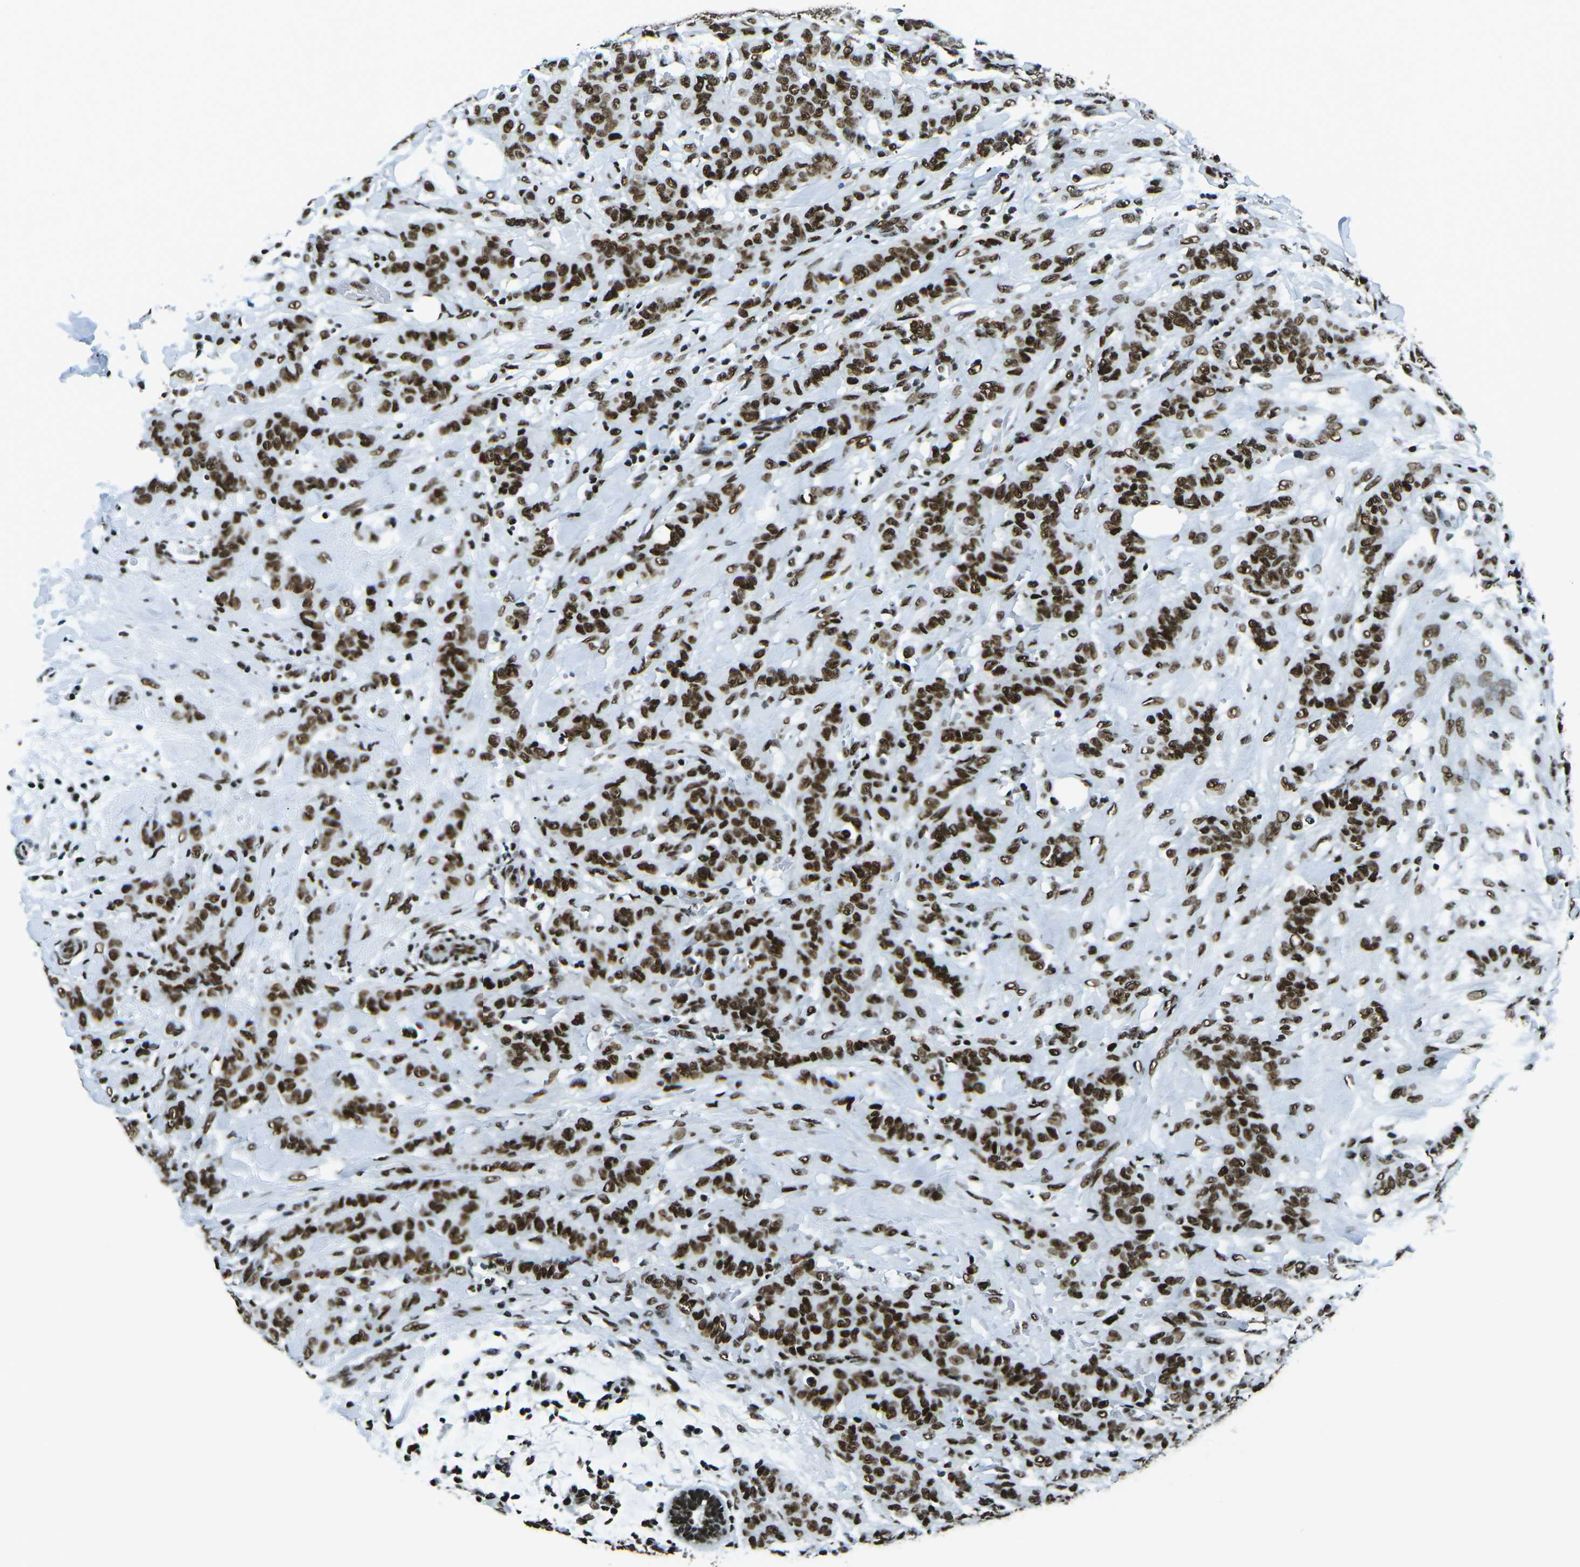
{"staining": {"intensity": "strong", "quantity": ">75%", "location": "nuclear"}, "tissue": "breast cancer", "cell_type": "Tumor cells", "image_type": "cancer", "snomed": [{"axis": "morphology", "description": "Normal tissue, NOS"}, {"axis": "morphology", "description": "Duct carcinoma"}, {"axis": "topography", "description": "Breast"}], "caption": "Immunohistochemical staining of human infiltrating ductal carcinoma (breast) demonstrates high levels of strong nuclear positivity in approximately >75% of tumor cells.", "gene": "HNRNPL", "patient": {"sex": "female", "age": 40}}